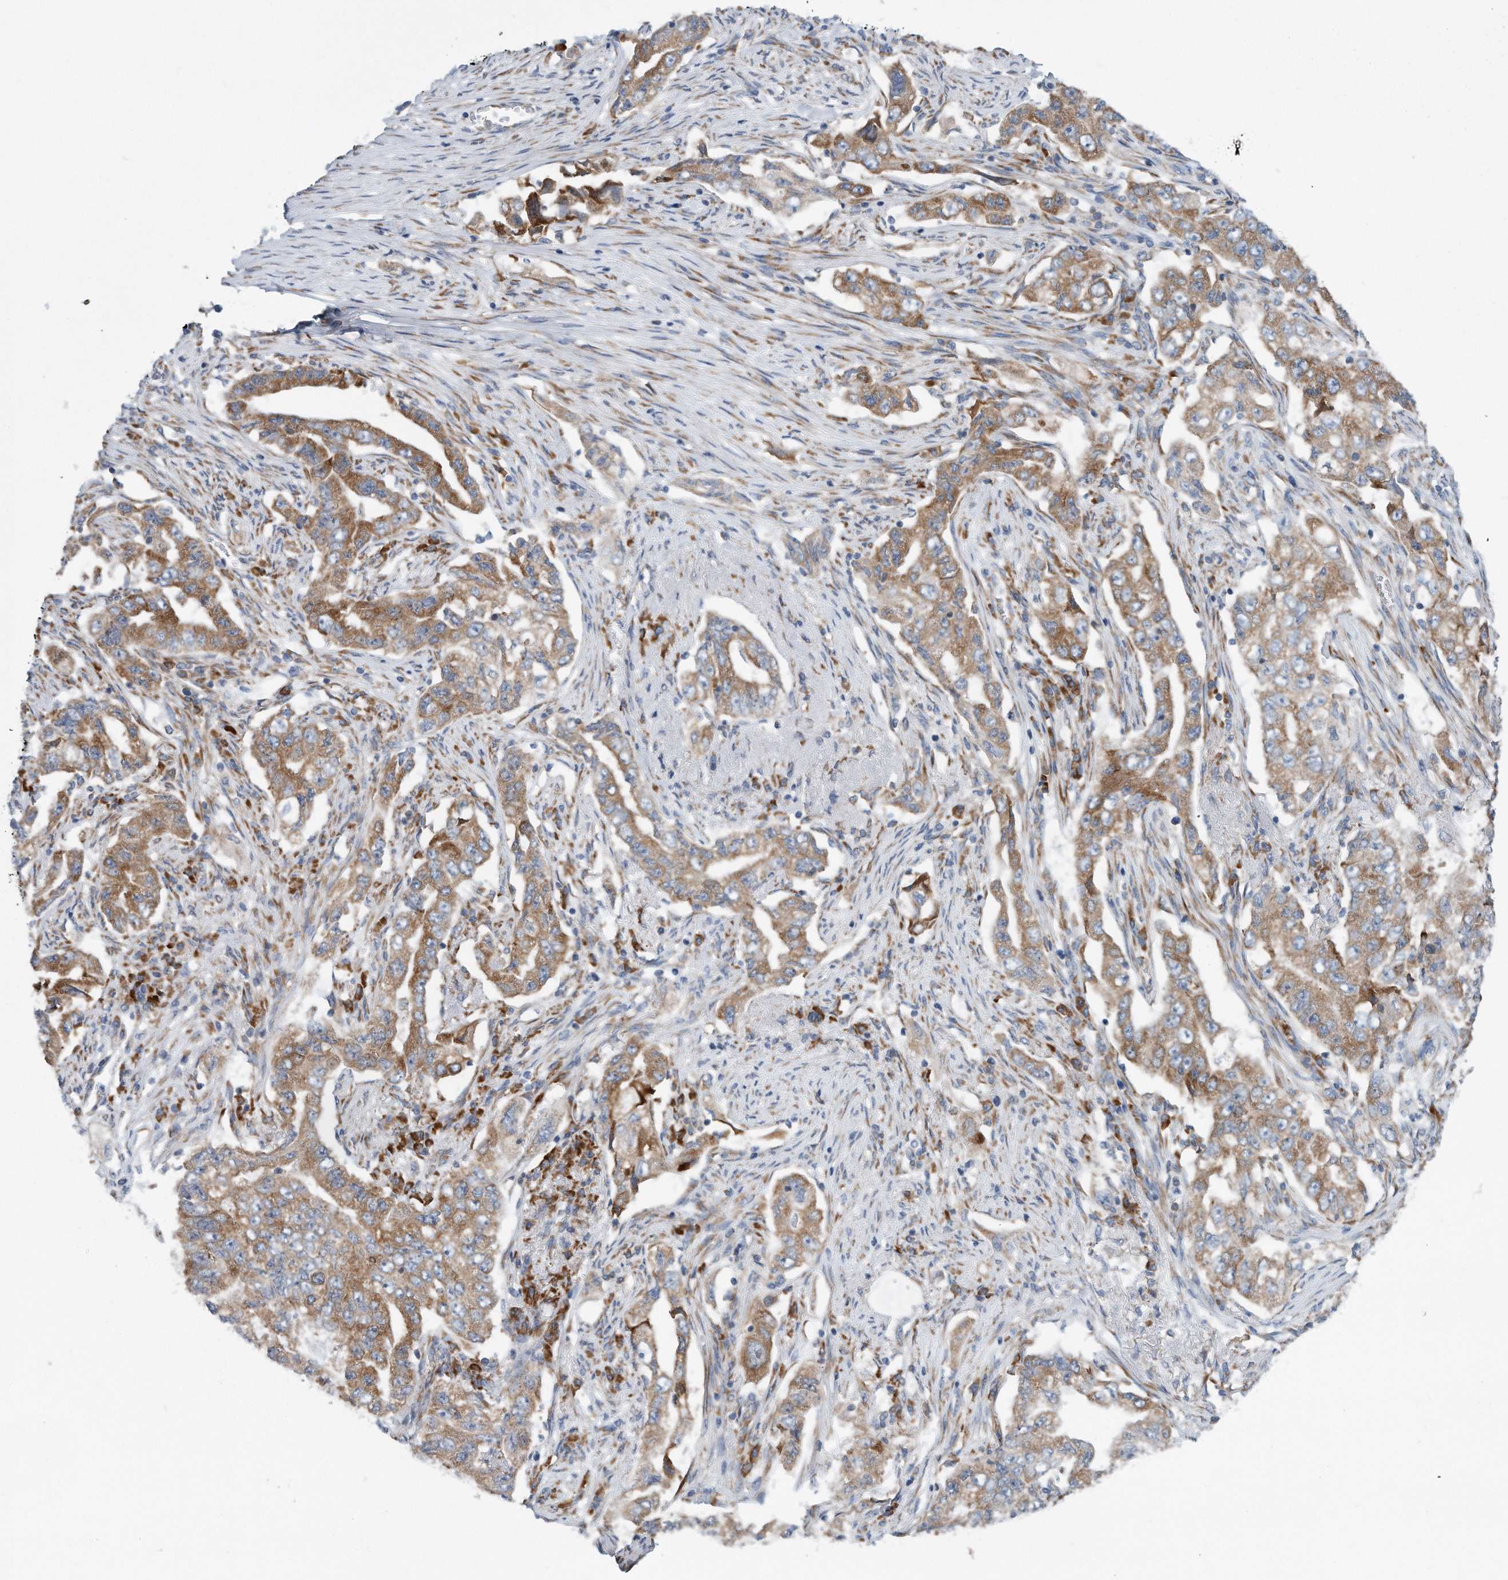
{"staining": {"intensity": "moderate", "quantity": ">75%", "location": "cytoplasmic/membranous"}, "tissue": "lung cancer", "cell_type": "Tumor cells", "image_type": "cancer", "snomed": [{"axis": "morphology", "description": "Adenocarcinoma, NOS"}, {"axis": "topography", "description": "Lung"}], "caption": "Lung adenocarcinoma stained with a protein marker shows moderate staining in tumor cells.", "gene": "RPL26L1", "patient": {"sex": "female", "age": 51}}